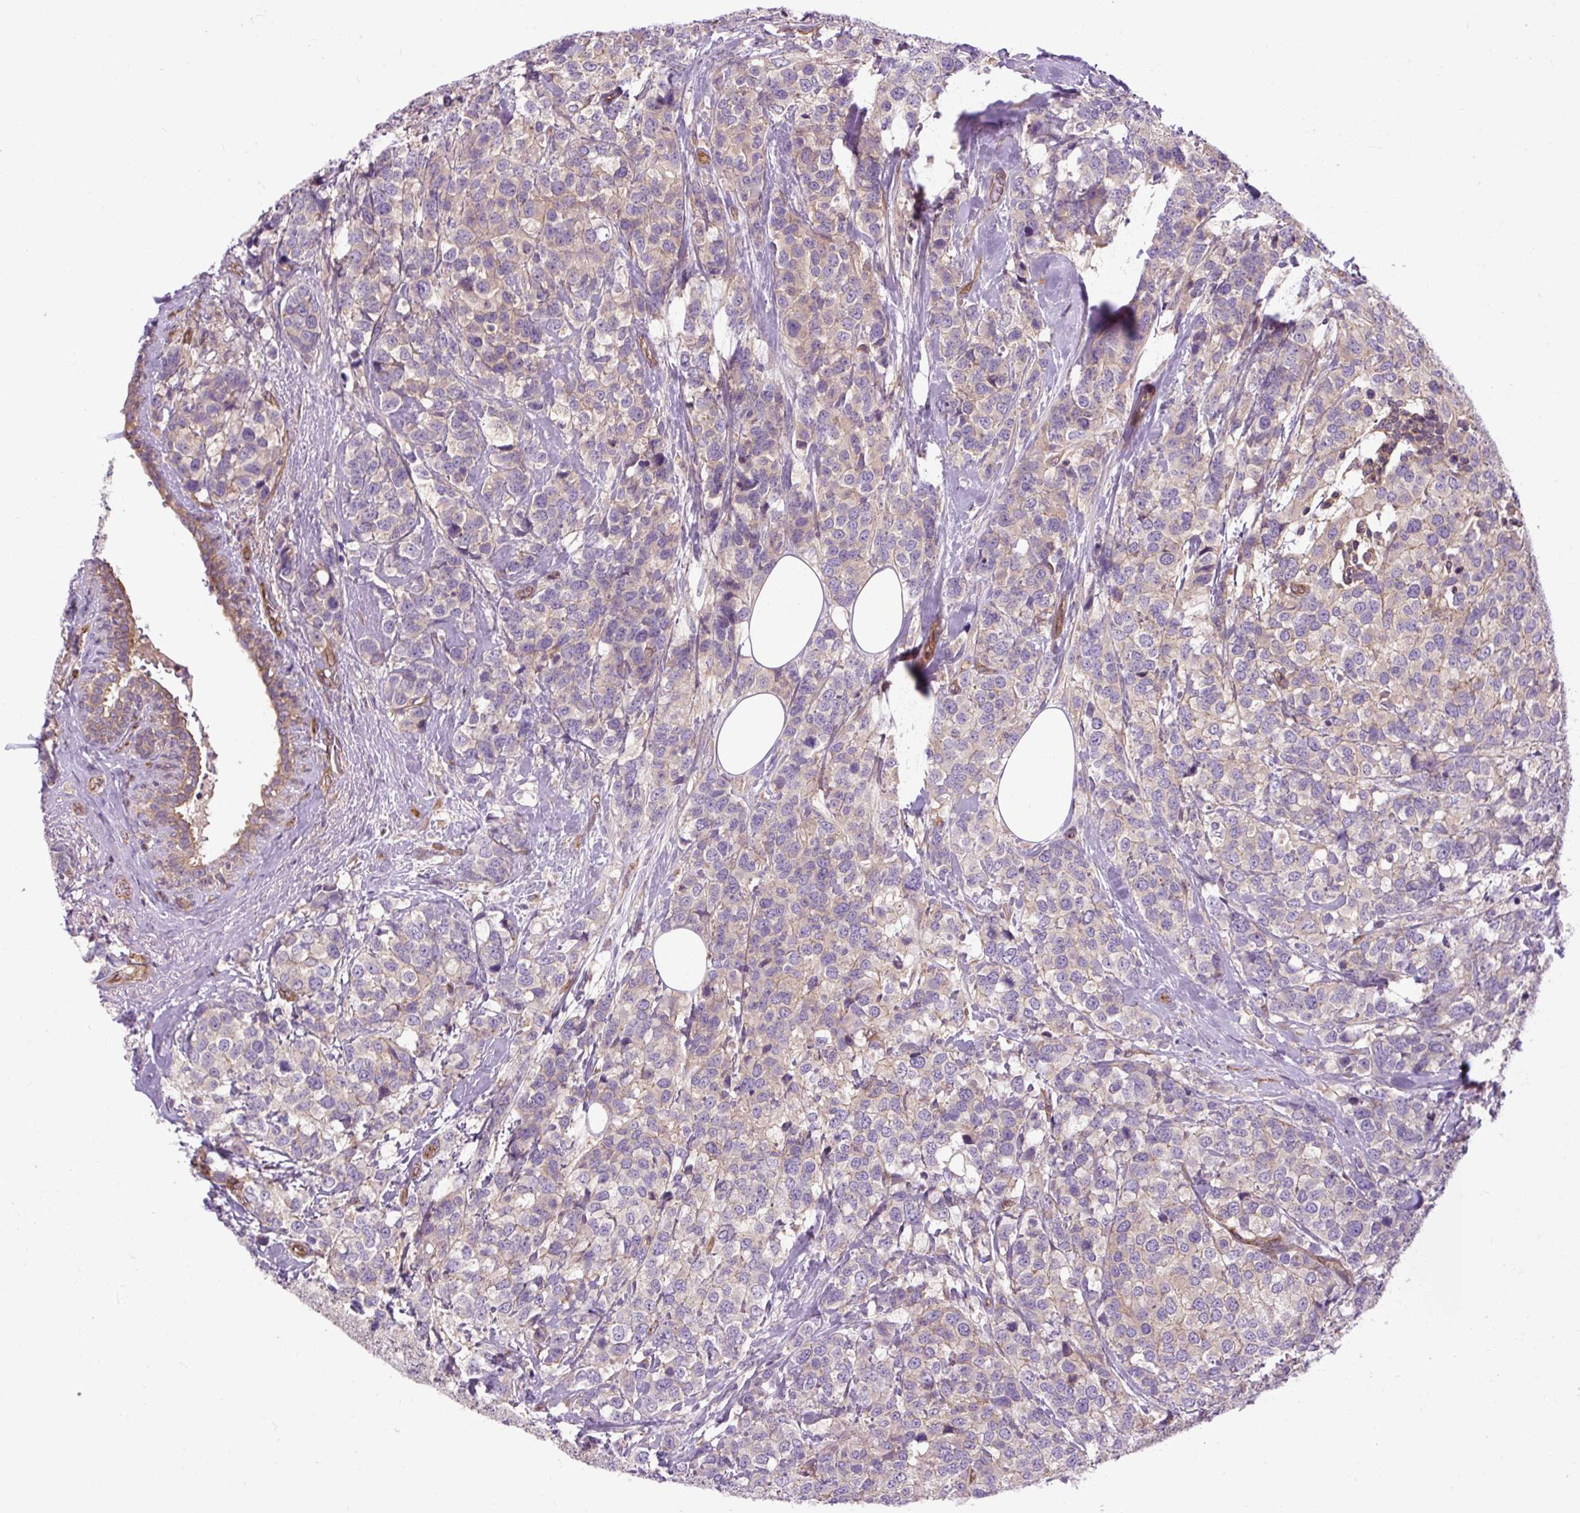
{"staining": {"intensity": "negative", "quantity": "none", "location": "none"}, "tissue": "breast cancer", "cell_type": "Tumor cells", "image_type": "cancer", "snomed": [{"axis": "morphology", "description": "Lobular carcinoma"}, {"axis": "topography", "description": "Breast"}], "caption": "A micrograph of lobular carcinoma (breast) stained for a protein exhibits no brown staining in tumor cells.", "gene": "CCDC93", "patient": {"sex": "female", "age": 59}}